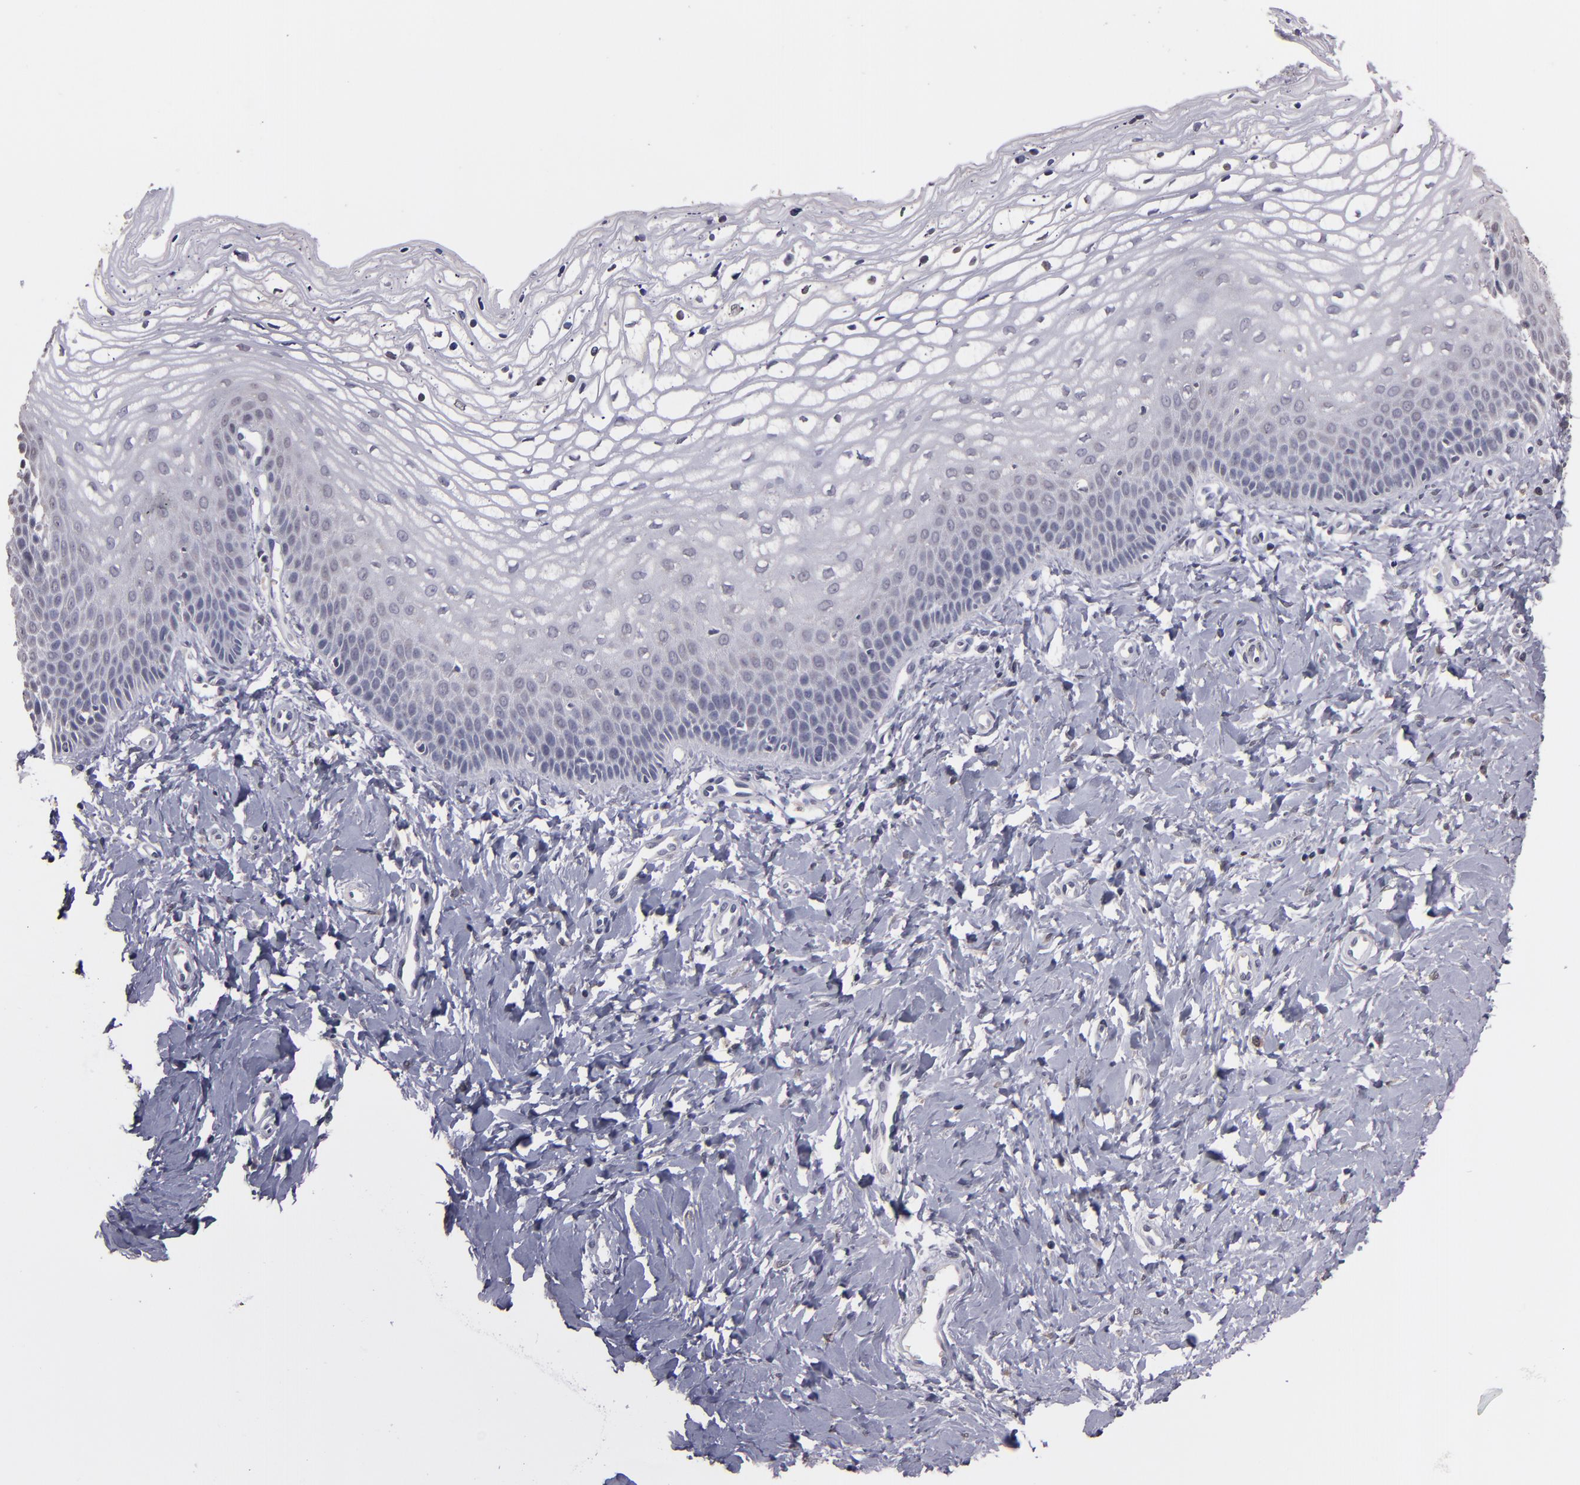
{"staining": {"intensity": "negative", "quantity": "none", "location": "none"}, "tissue": "vagina", "cell_type": "Squamous epithelial cells", "image_type": "normal", "snomed": [{"axis": "morphology", "description": "Normal tissue, NOS"}, {"axis": "topography", "description": "Vagina"}], "caption": "An image of vagina stained for a protein displays no brown staining in squamous epithelial cells. (IHC, brightfield microscopy, high magnification).", "gene": "S100A1", "patient": {"sex": "female", "age": 68}}